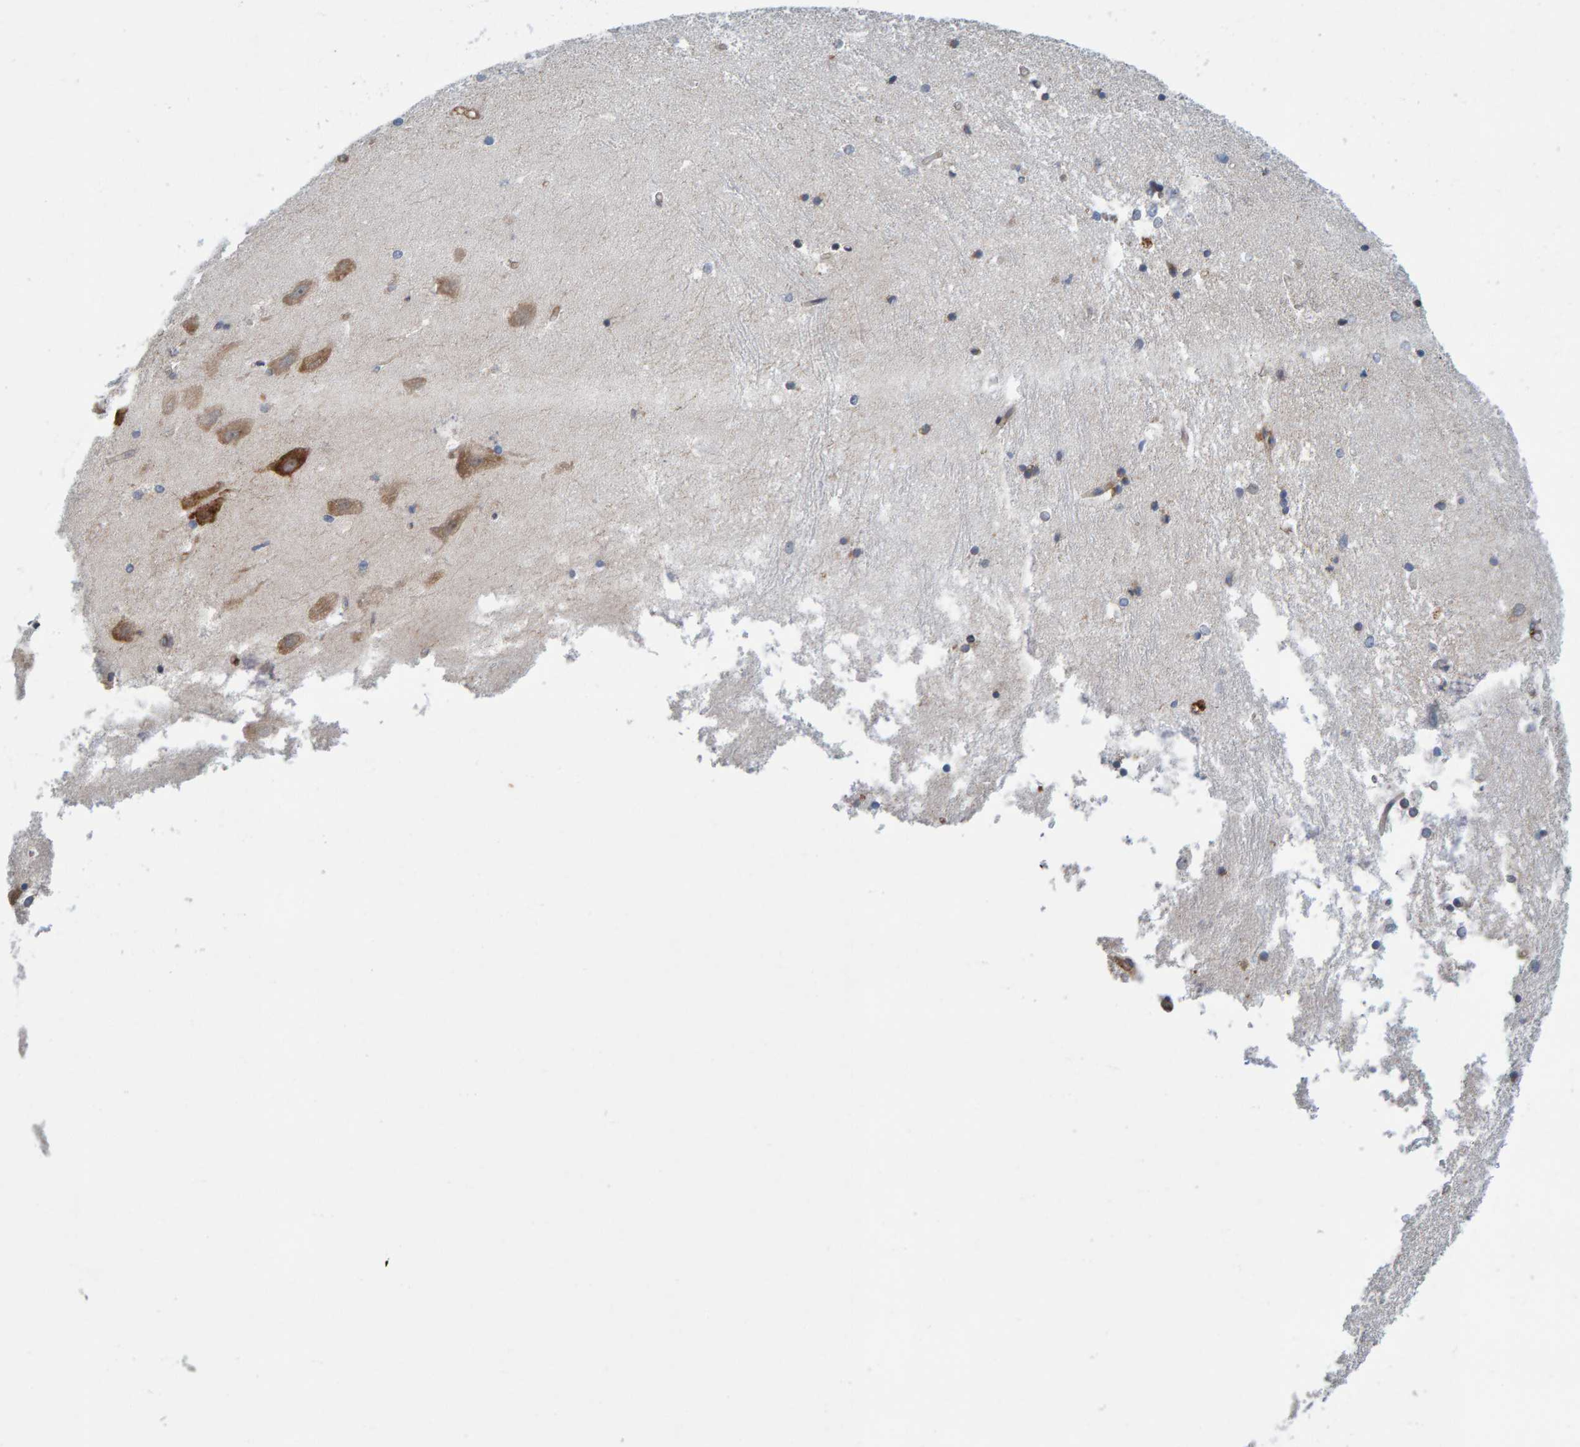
{"staining": {"intensity": "moderate", "quantity": "<25%", "location": "cytoplasmic/membranous"}, "tissue": "hippocampus", "cell_type": "Glial cells", "image_type": "normal", "snomed": [{"axis": "morphology", "description": "Normal tissue, NOS"}, {"axis": "topography", "description": "Hippocampus"}], "caption": "Glial cells show low levels of moderate cytoplasmic/membranous staining in approximately <25% of cells in normal hippocampus. (DAB IHC with brightfield microscopy, high magnification).", "gene": "MMP16", "patient": {"sex": "male", "age": 45}}